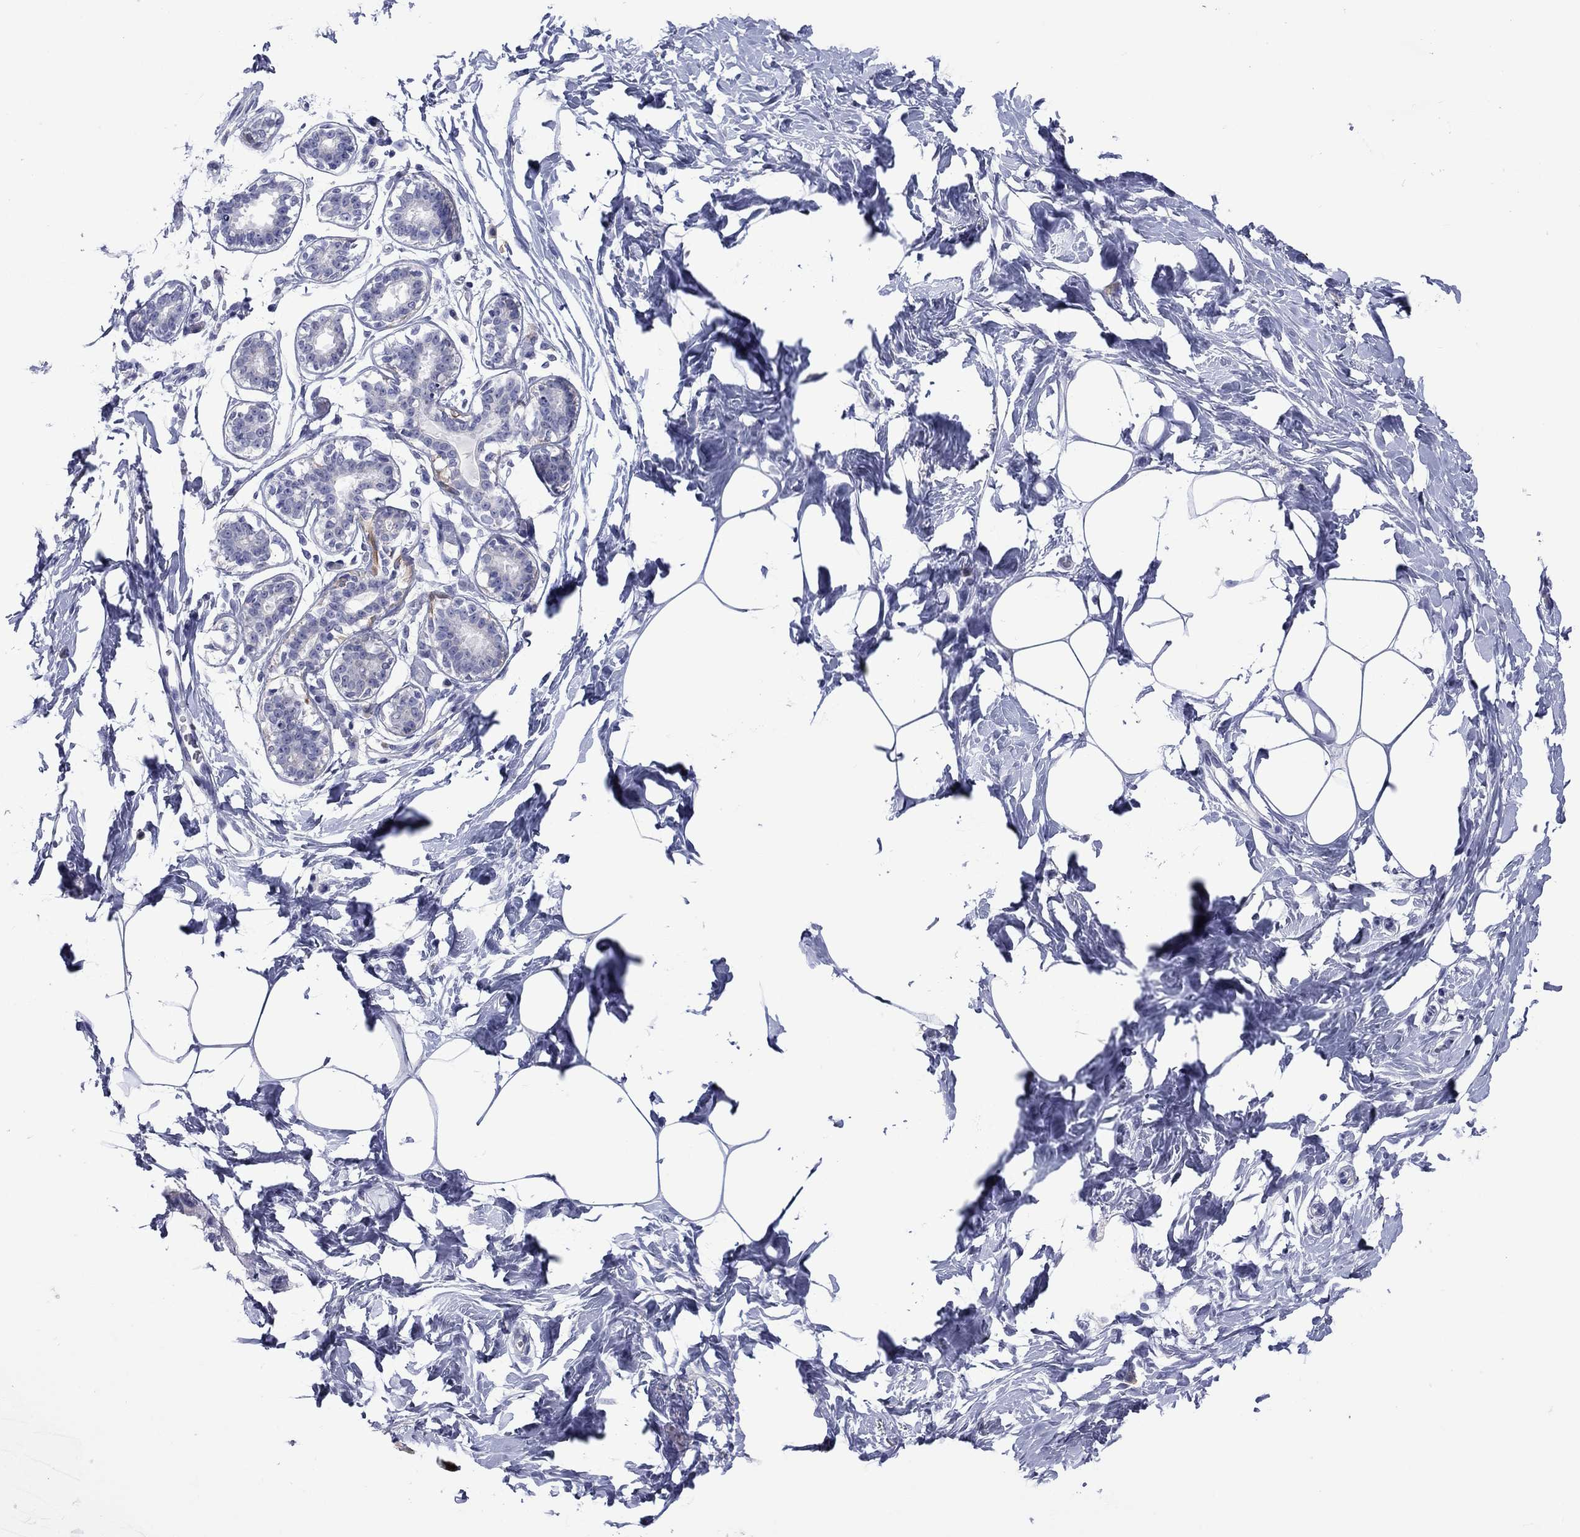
{"staining": {"intensity": "negative", "quantity": "none", "location": "none"}, "tissue": "breast", "cell_type": "Adipocytes", "image_type": "normal", "snomed": [{"axis": "morphology", "description": "Normal tissue, NOS"}, {"axis": "morphology", "description": "Lobular carcinoma, in situ"}, {"axis": "topography", "description": "Breast"}], "caption": "This image is of unremarkable breast stained with IHC to label a protein in brown with the nuclei are counter-stained blue. There is no staining in adipocytes.", "gene": "TMPRSS11A", "patient": {"sex": "female", "age": 35}}